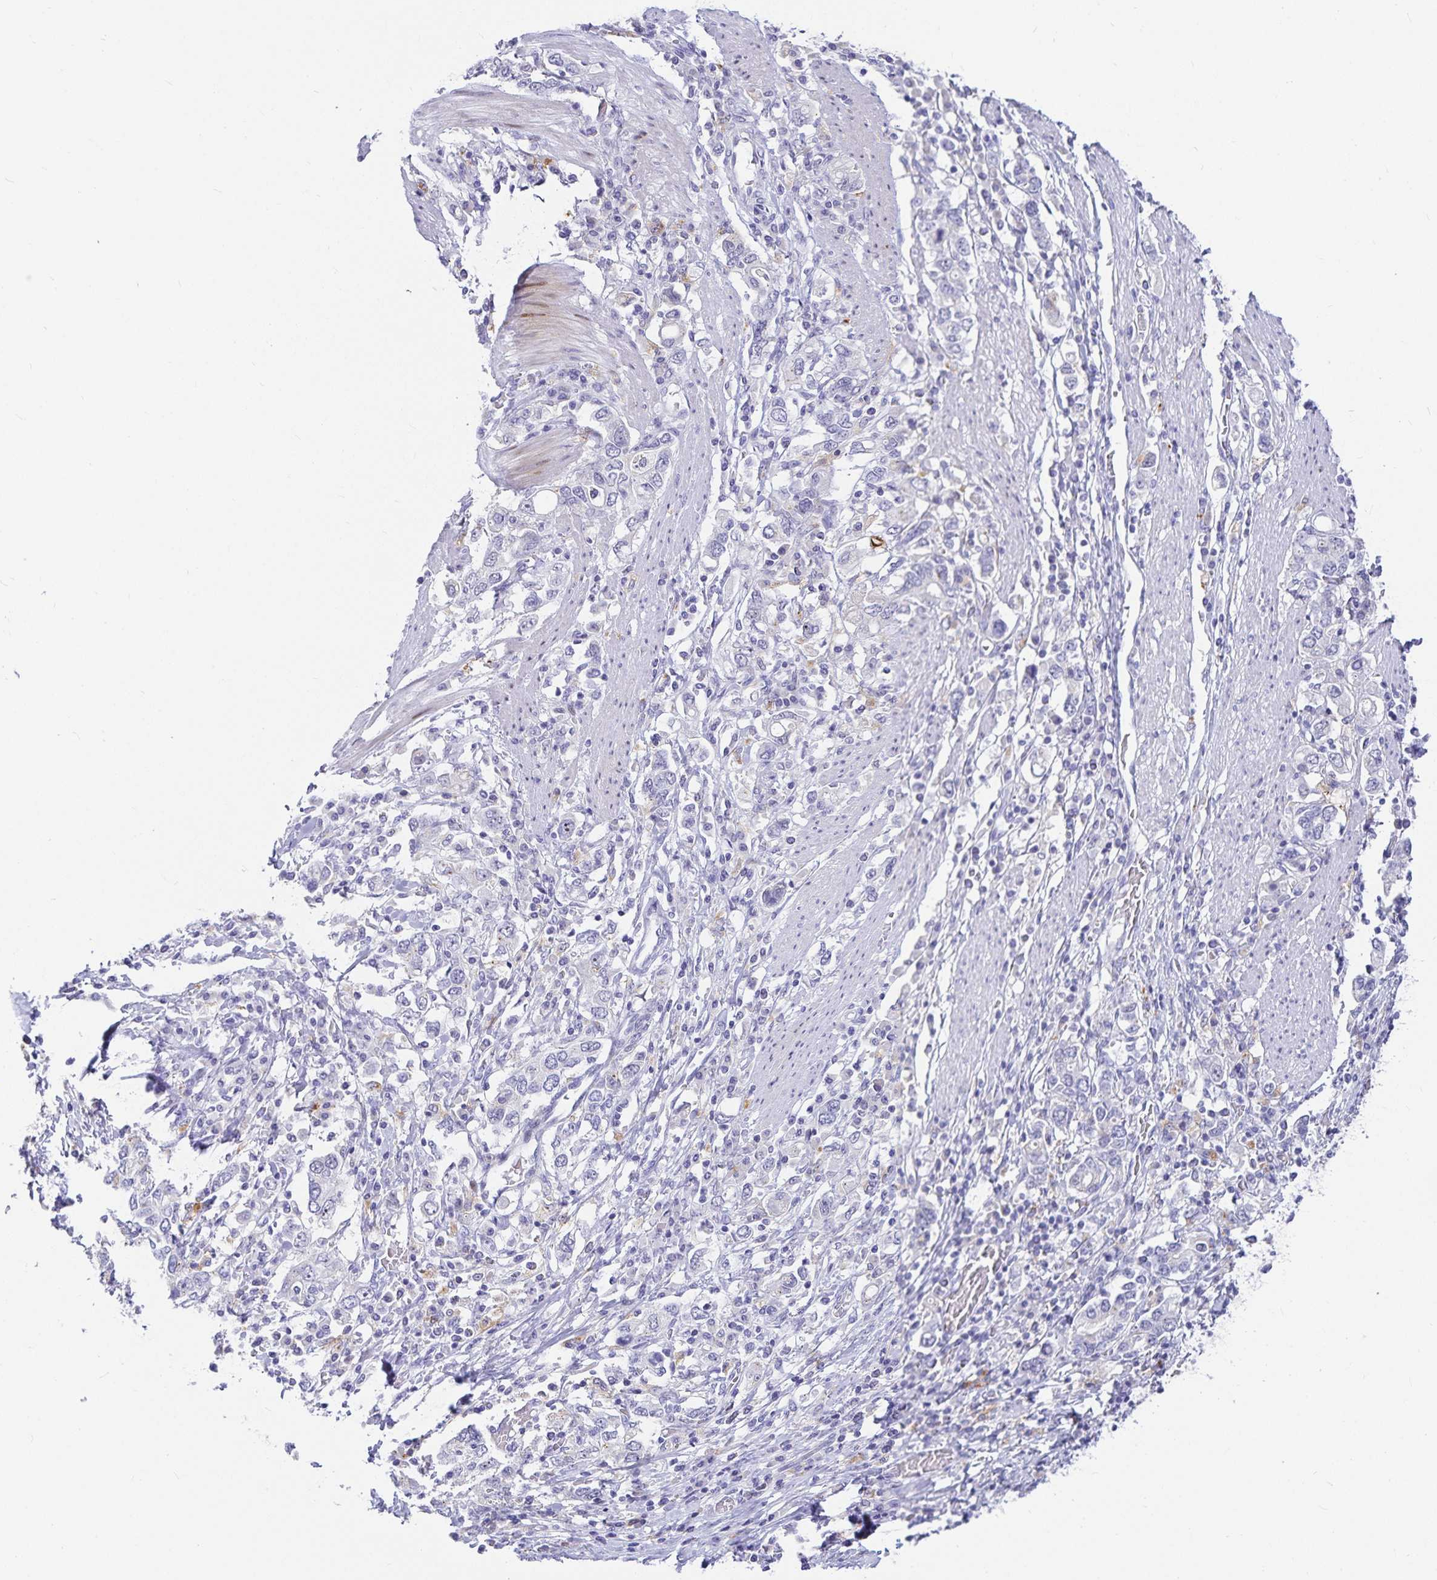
{"staining": {"intensity": "negative", "quantity": "none", "location": "none"}, "tissue": "stomach cancer", "cell_type": "Tumor cells", "image_type": "cancer", "snomed": [{"axis": "morphology", "description": "Adenocarcinoma, NOS"}, {"axis": "topography", "description": "Stomach, upper"}, {"axis": "topography", "description": "Stomach"}], "caption": "Tumor cells show no significant expression in stomach cancer.", "gene": "KBTBD13", "patient": {"sex": "male", "age": 62}}